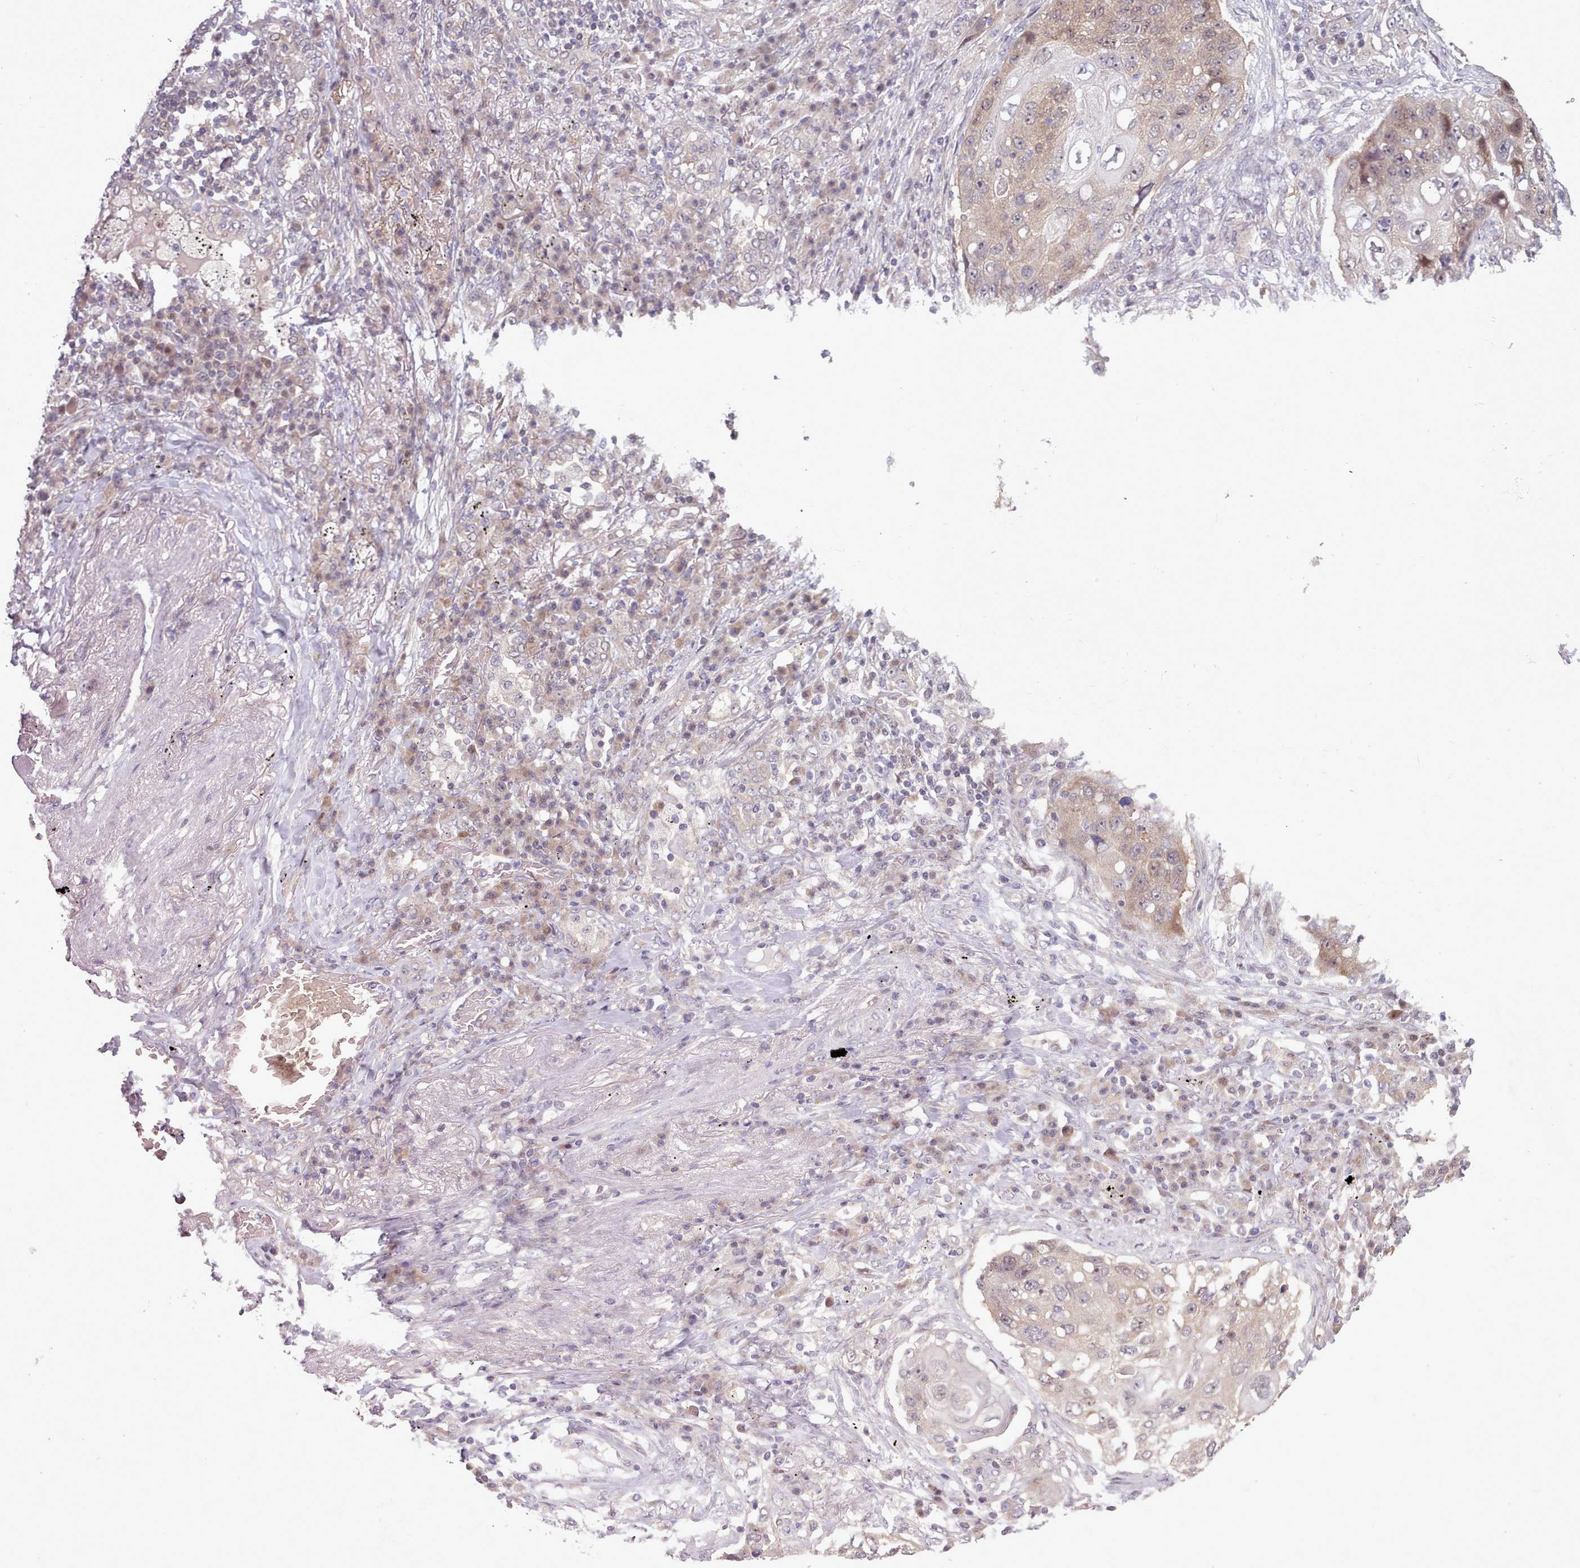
{"staining": {"intensity": "weak", "quantity": ">75%", "location": "cytoplasmic/membranous"}, "tissue": "lung cancer", "cell_type": "Tumor cells", "image_type": "cancer", "snomed": [{"axis": "morphology", "description": "Squamous cell carcinoma, NOS"}, {"axis": "topography", "description": "Lung"}], "caption": "Squamous cell carcinoma (lung) stained for a protein (brown) exhibits weak cytoplasmic/membranous positive staining in approximately >75% of tumor cells.", "gene": "CLNS1A", "patient": {"sex": "female", "age": 63}}